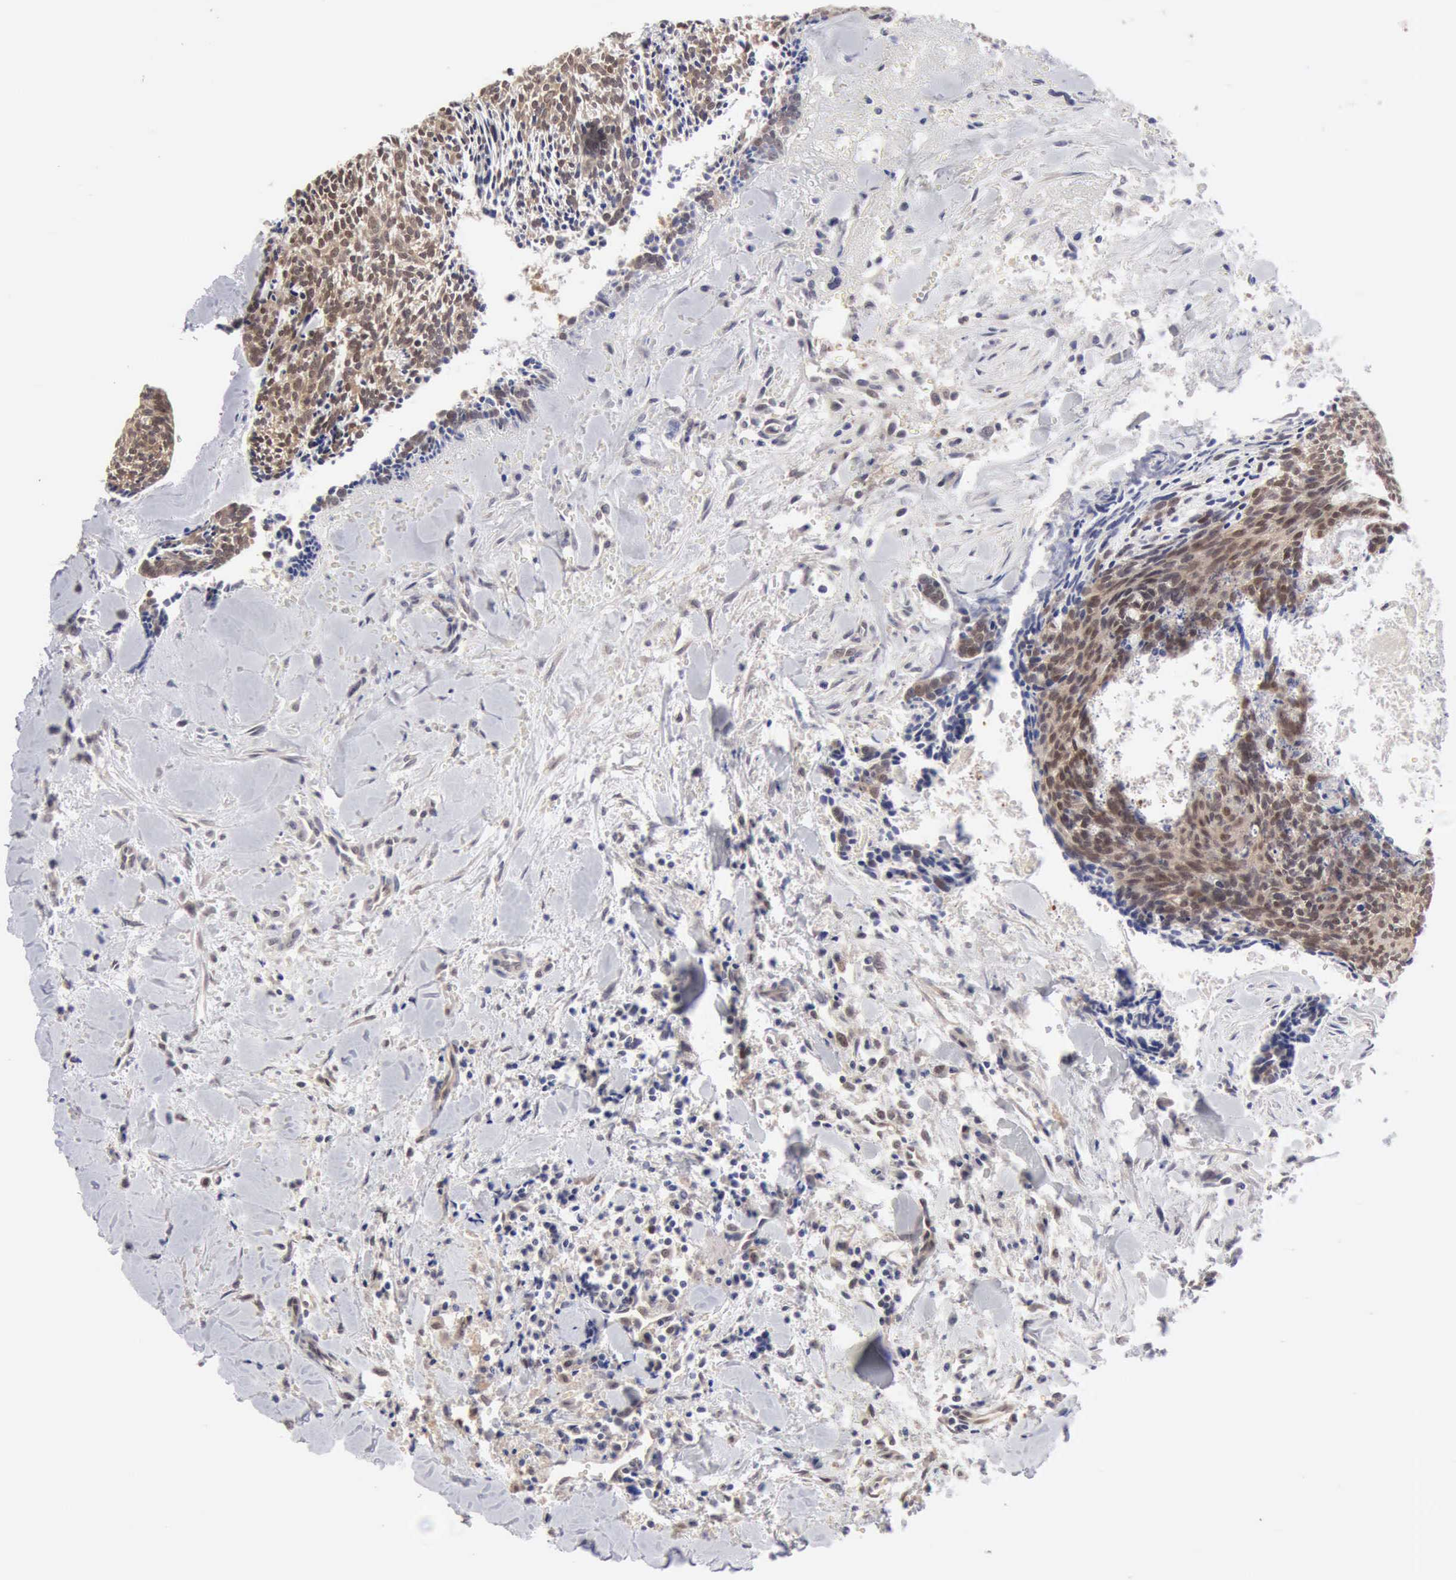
{"staining": {"intensity": "moderate", "quantity": "25%-75%", "location": "cytoplasmic/membranous"}, "tissue": "head and neck cancer", "cell_type": "Tumor cells", "image_type": "cancer", "snomed": [{"axis": "morphology", "description": "Squamous cell carcinoma, NOS"}, {"axis": "topography", "description": "Salivary gland"}, {"axis": "topography", "description": "Head-Neck"}], "caption": "A medium amount of moderate cytoplasmic/membranous positivity is identified in about 25%-75% of tumor cells in head and neck cancer tissue.", "gene": "PTGR2", "patient": {"sex": "male", "age": 70}}